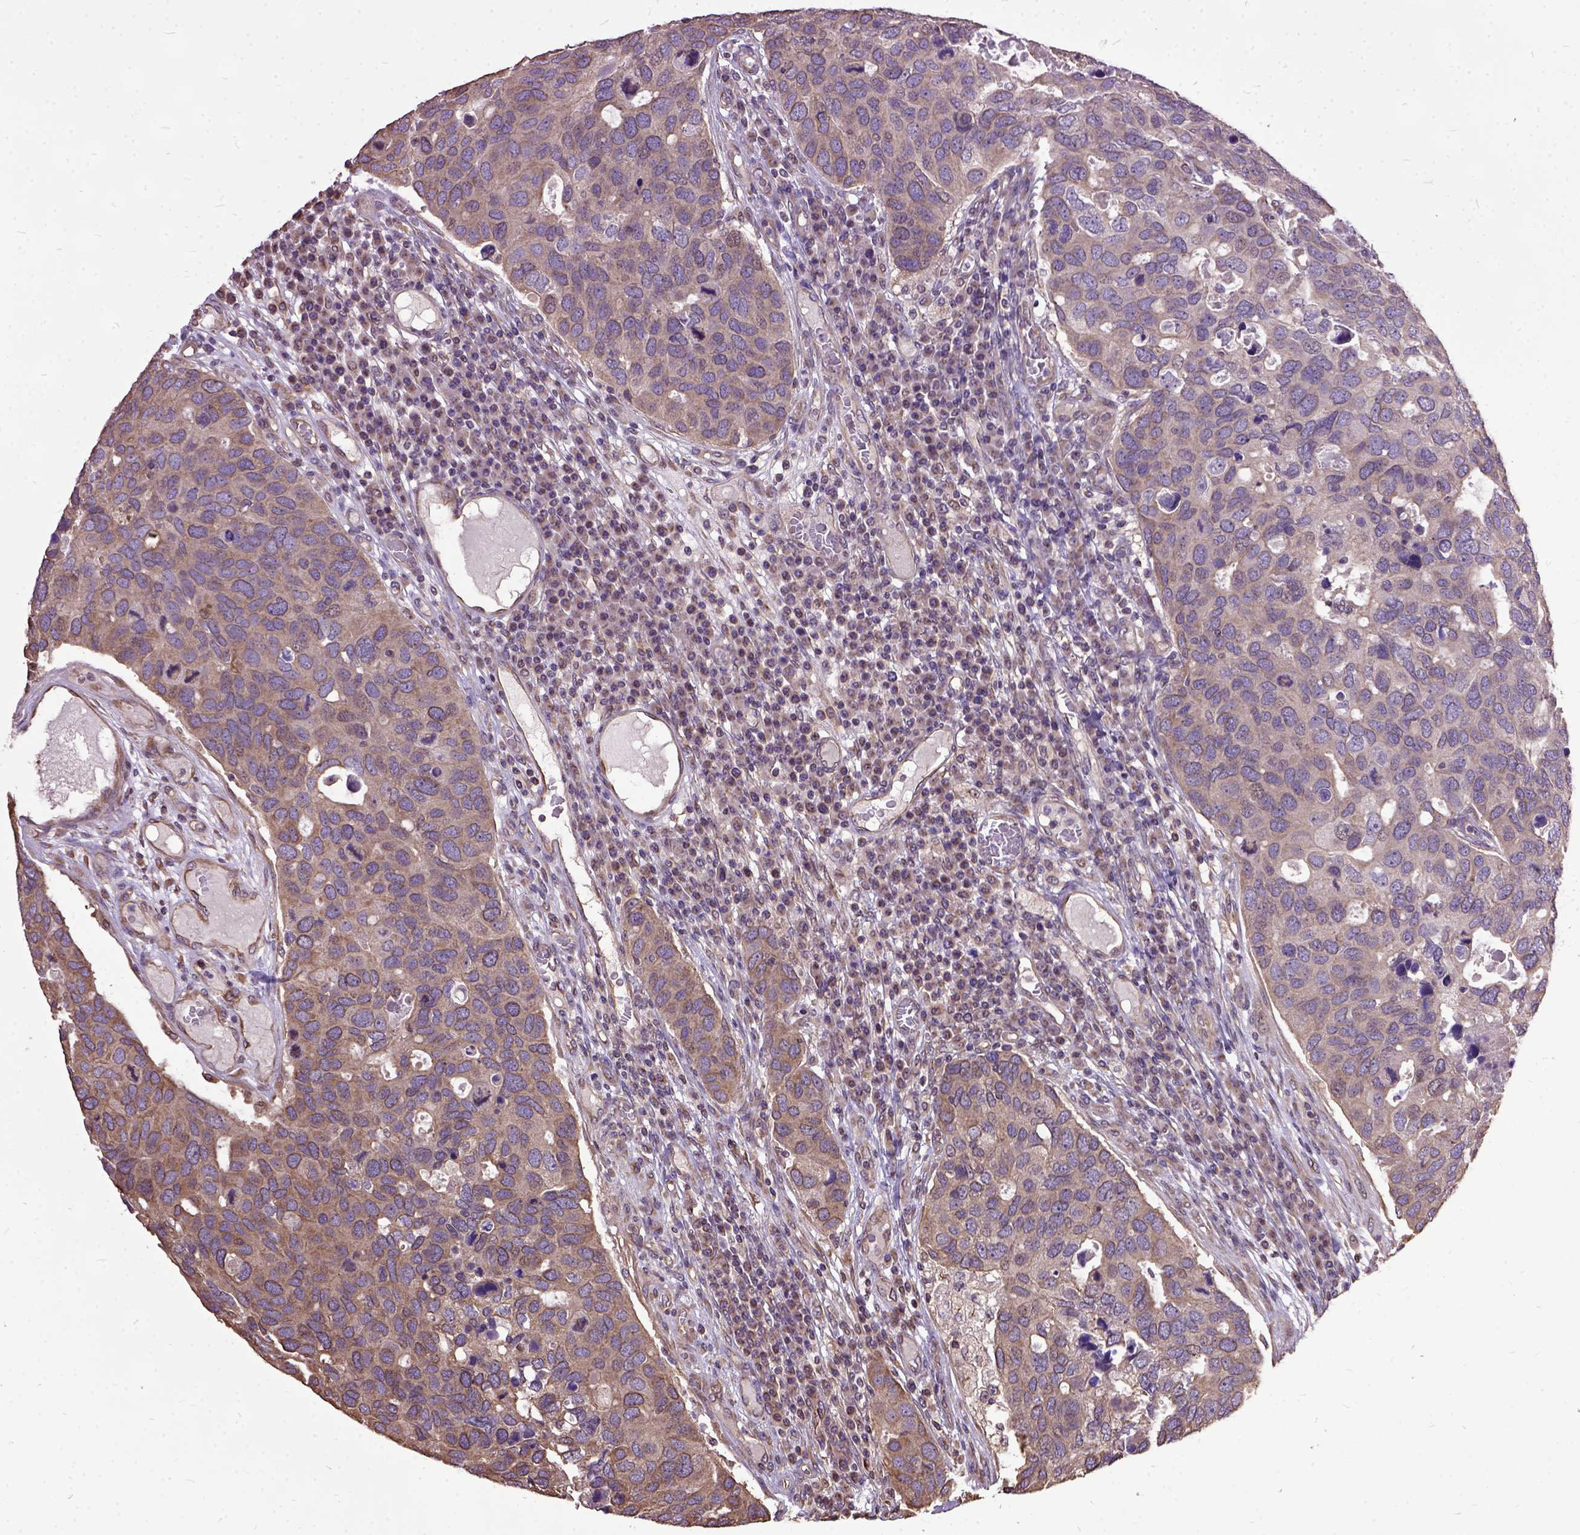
{"staining": {"intensity": "weak", "quantity": ">75%", "location": "cytoplasmic/membranous"}, "tissue": "breast cancer", "cell_type": "Tumor cells", "image_type": "cancer", "snomed": [{"axis": "morphology", "description": "Duct carcinoma"}, {"axis": "topography", "description": "Breast"}], "caption": "Protein staining by immunohistochemistry shows weak cytoplasmic/membranous expression in about >75% of tumor cells in breast cancer (intraductal carcinoma).", "gene": "AREG", "patient": {"sex": "female", "age": 83}}